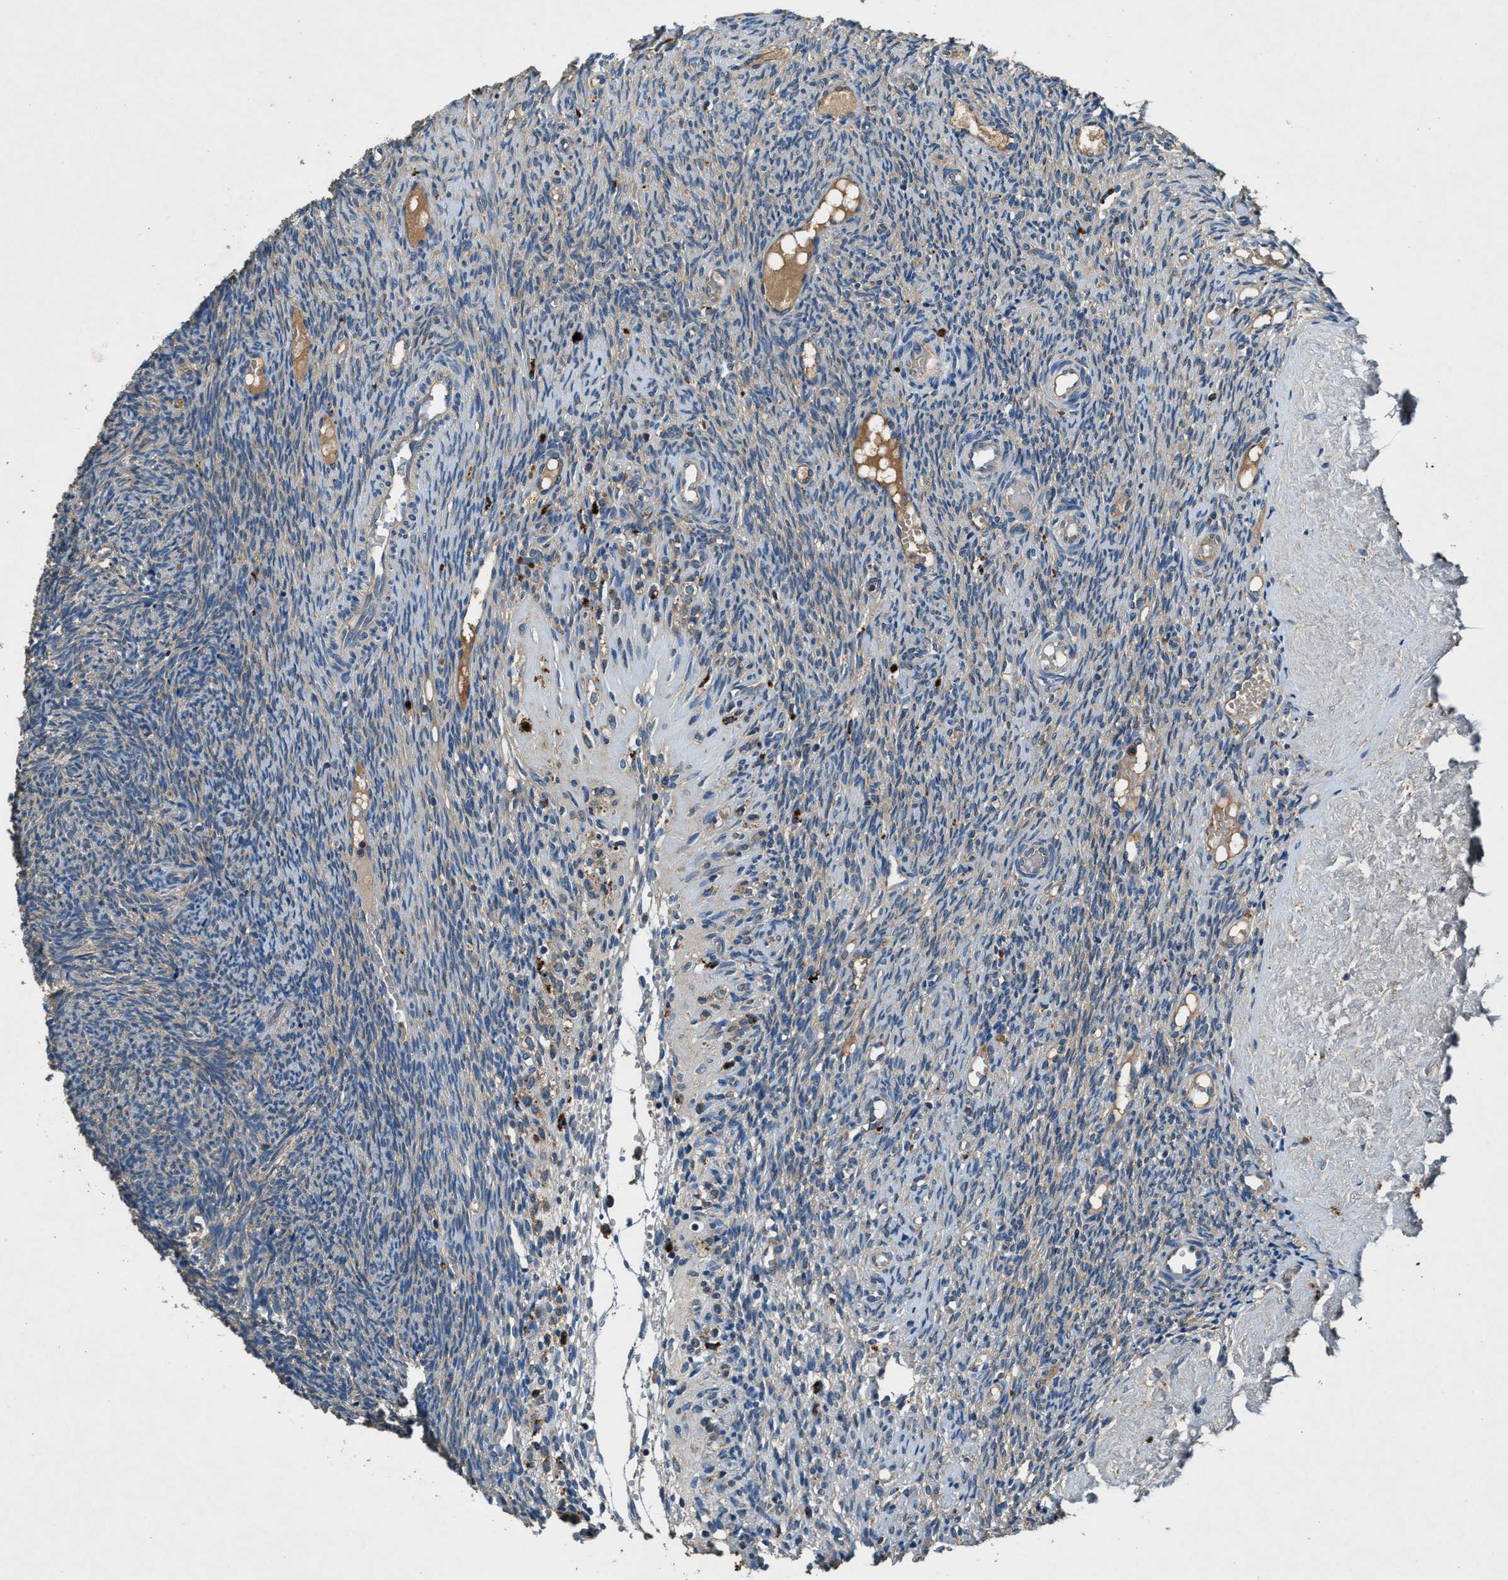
{"staining": {"intensity": "weak", "quantity": "<25%", "location": "cytoplasmic/membranous"}, "tissue": "ovary", "cell_type": "Ovarian stroma cells", "image_type": "normal", "snomed": [{"axis": "morphology", "description": "Normal tissue, NOS"}, {"axis": "topography", "description": "Ovary"}], "caption": "This photomicrograph is of normal ovary stained with immunohistochemistry (IHC) to label a protein in brown with the nuclei are counter-stained blue. There is no staining in ovarian stroma cells.", "gene": "BLOC1S1", "patient": {"sex": "female", "age": 41}}